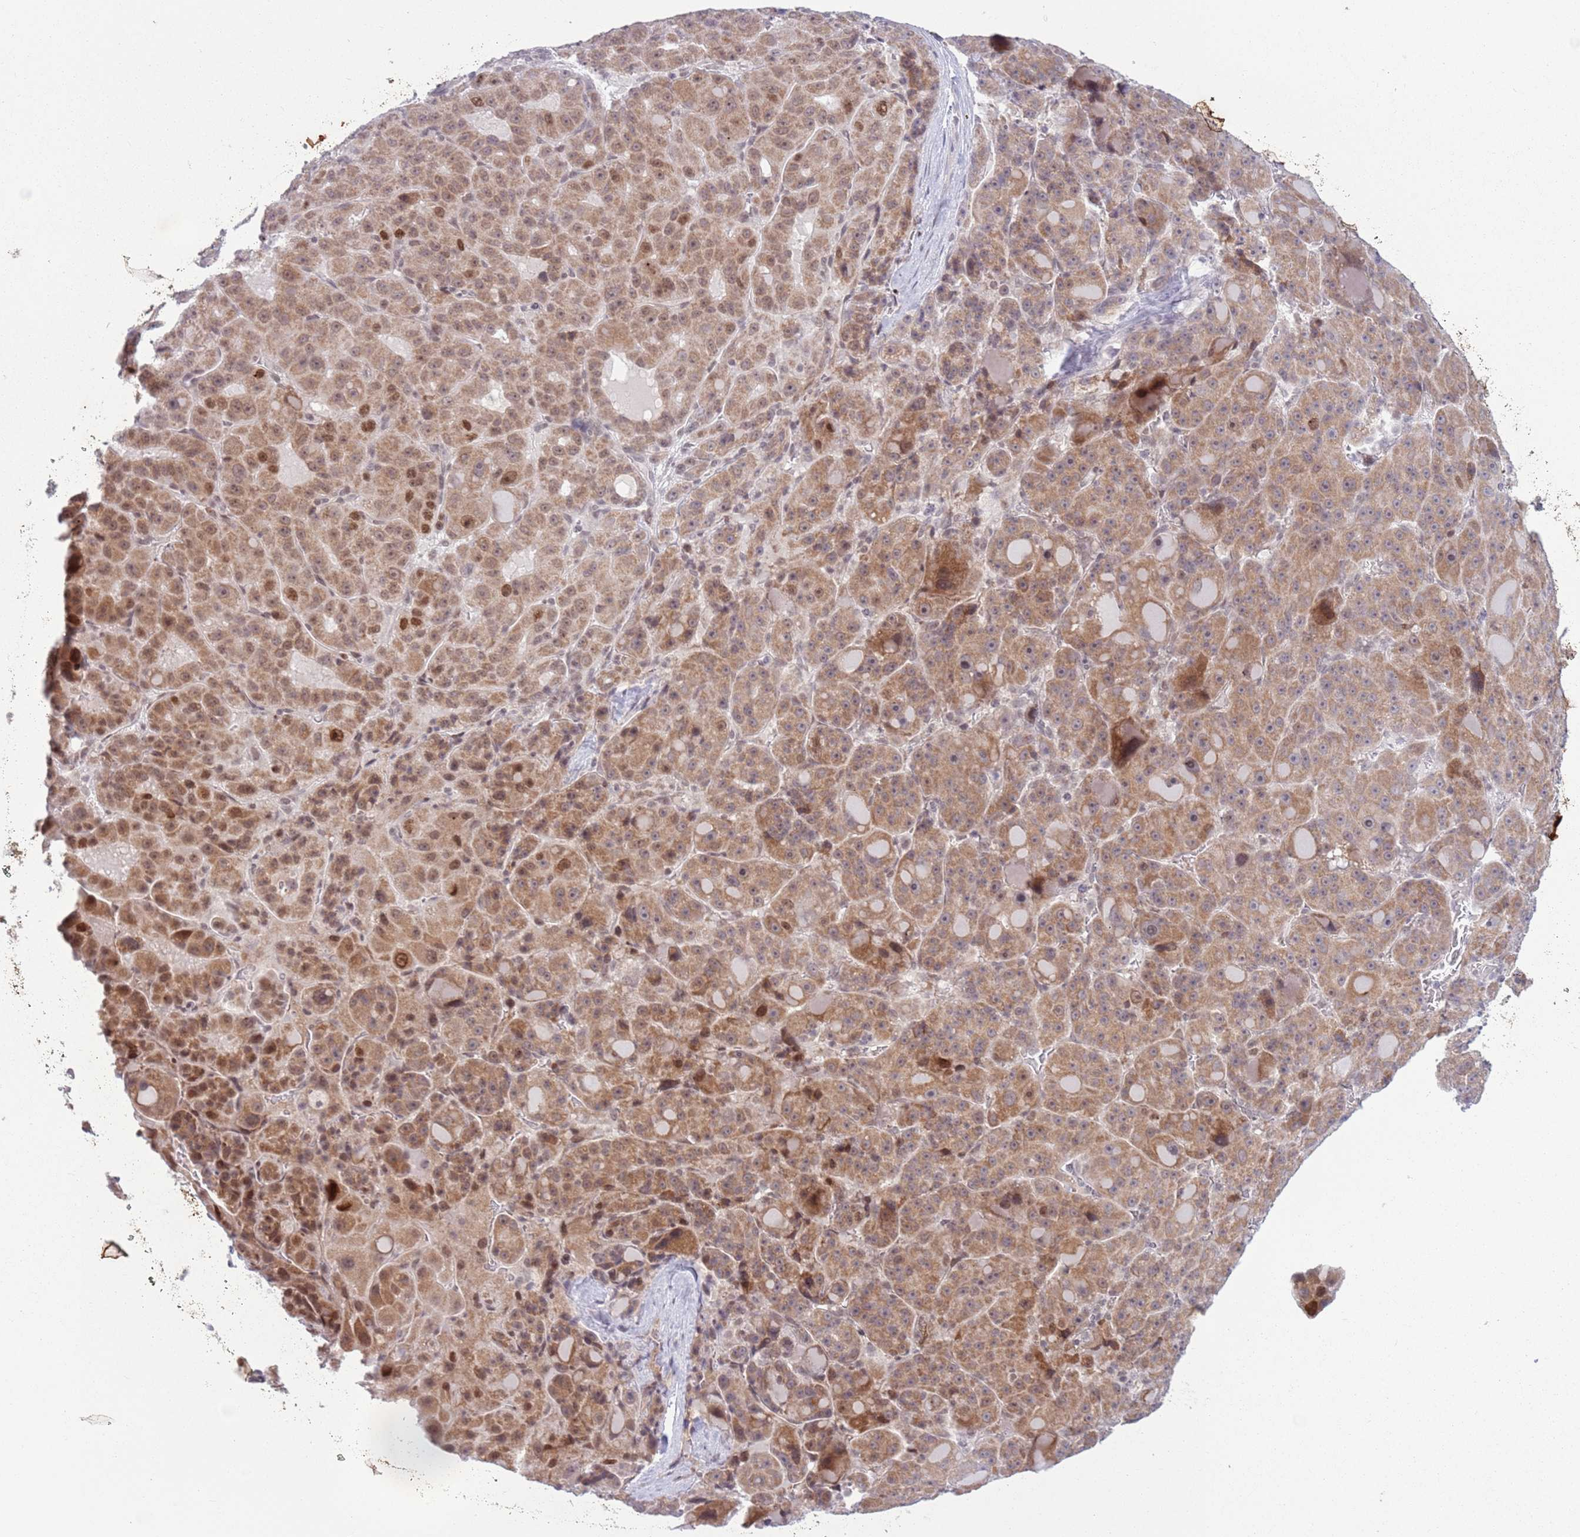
{"staining": {"intensity": "moderate", "quantity": ">75%", "location": "cytoplasmic/membranous,nuclear"}, "tissue": "liver cancer", "cell_type": "Tumor cells", "image_type": "cancer", "snomed": [{"axis": "morphology", "description": "Carcinoma, Hepatocellular, NOS"}, {"axis": "topography", "description": "Liver"}], "caption": "Immunohistochemistry micrograph of neoplastic tissue: human hepatocellular carcinoma (liver) stained using immunohistochemistry (IHC) exhibits medium levels of moderate protein expression localized specifically in the cytoplasmic/membranous and nuclear of tumor cells, appearing as a cytoplasmic/membranous and nuclear brown color.", "gene": "MRPL34", "patient": {"sex": "male", "age": 76}}